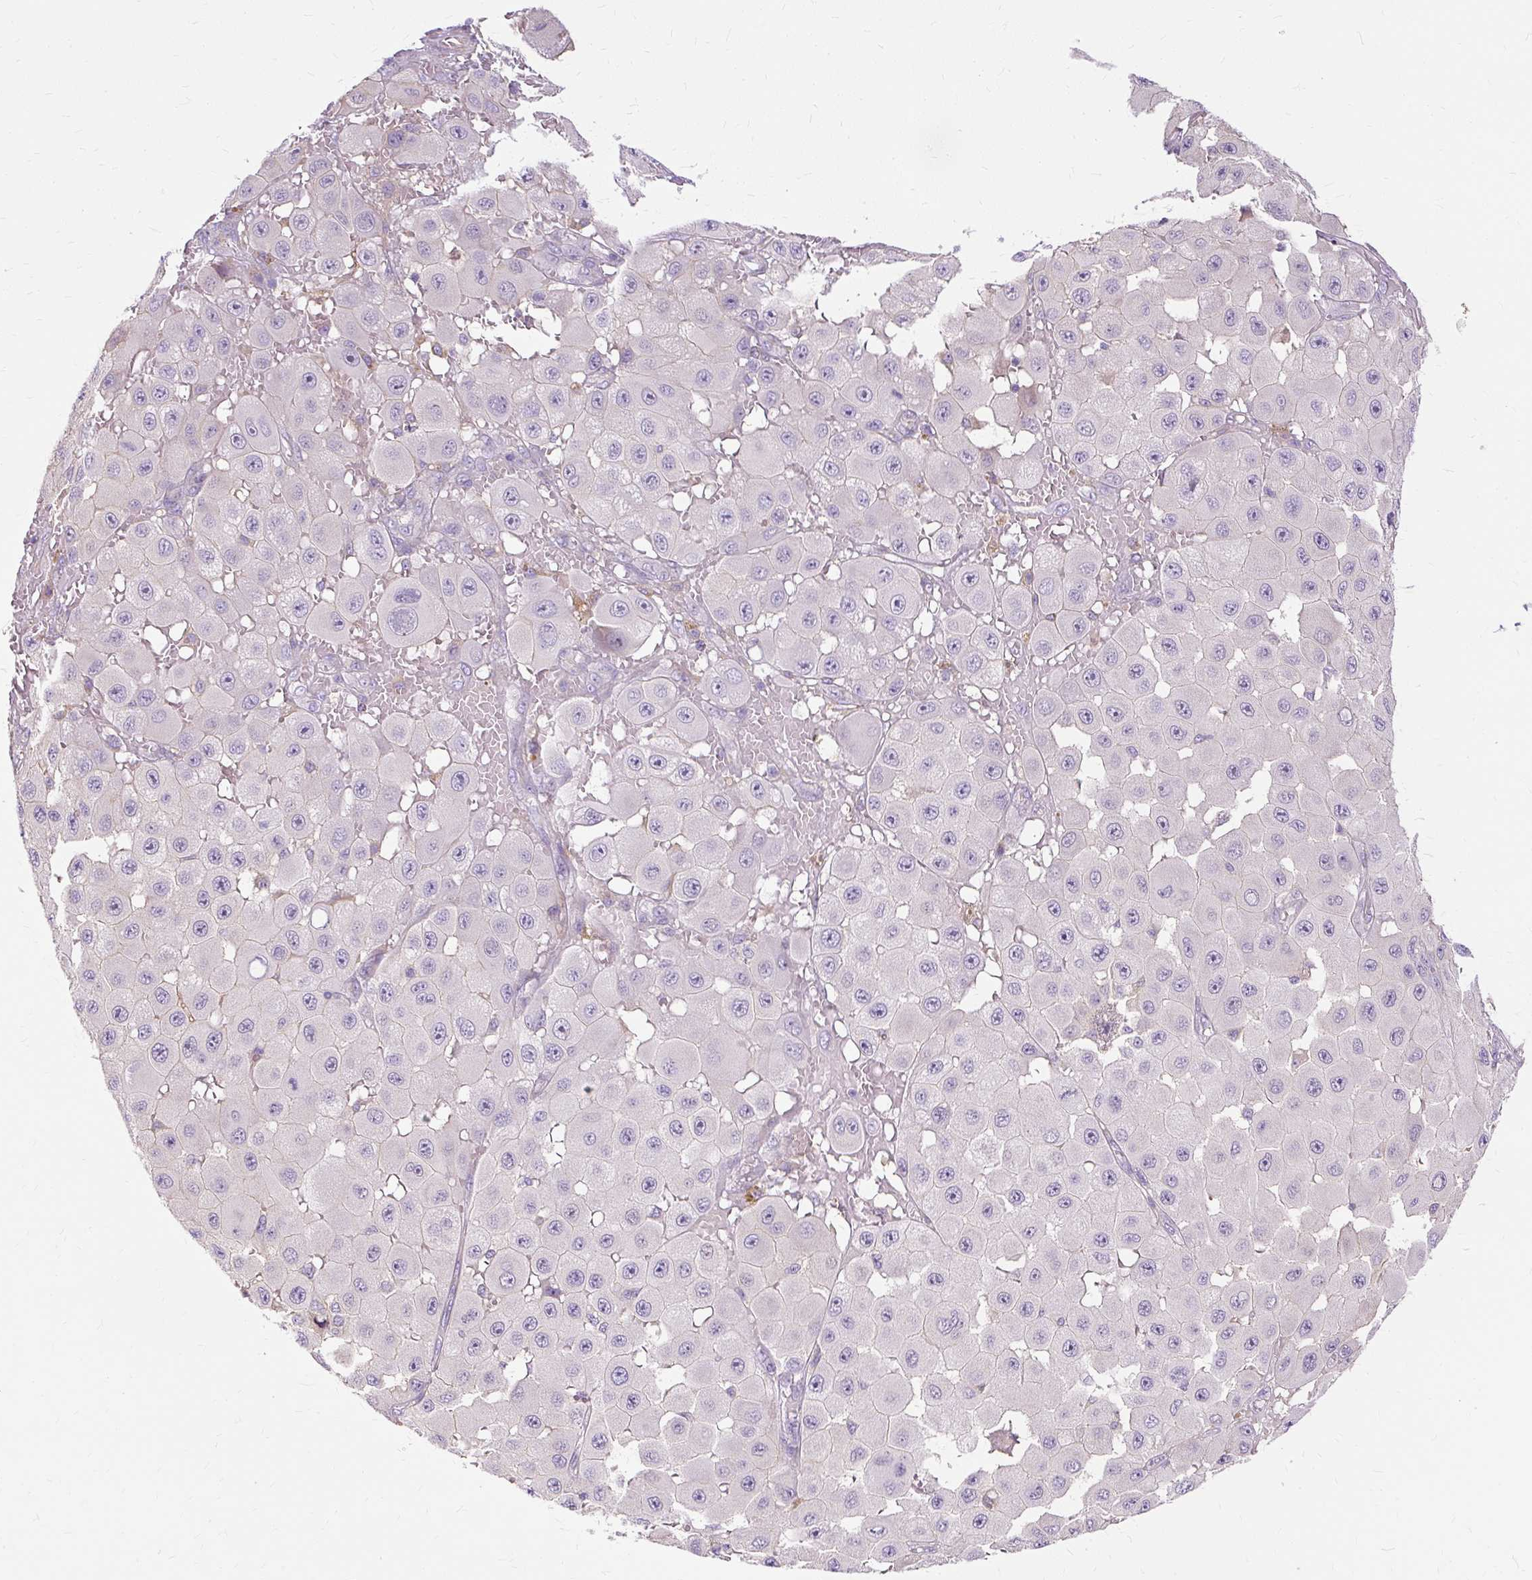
{"staining": {"intensity": "negative", "quantity": "none", "location": "none"}, "tissue": "melanoma", "cell_type": "Tumor cells", "image_type": "cancer", "snomed": [{"axis": "morphology", "description": "Malignant melanoma, NOS"}, {"axis": "topography", "description": "Skin"}], "caption": "This is an immunohistochemistry micrograph of human melanoma. There is no staining in tumor cells.", "gene": "TSPAN8", "patient": {"sex": "female", "age": 81}}